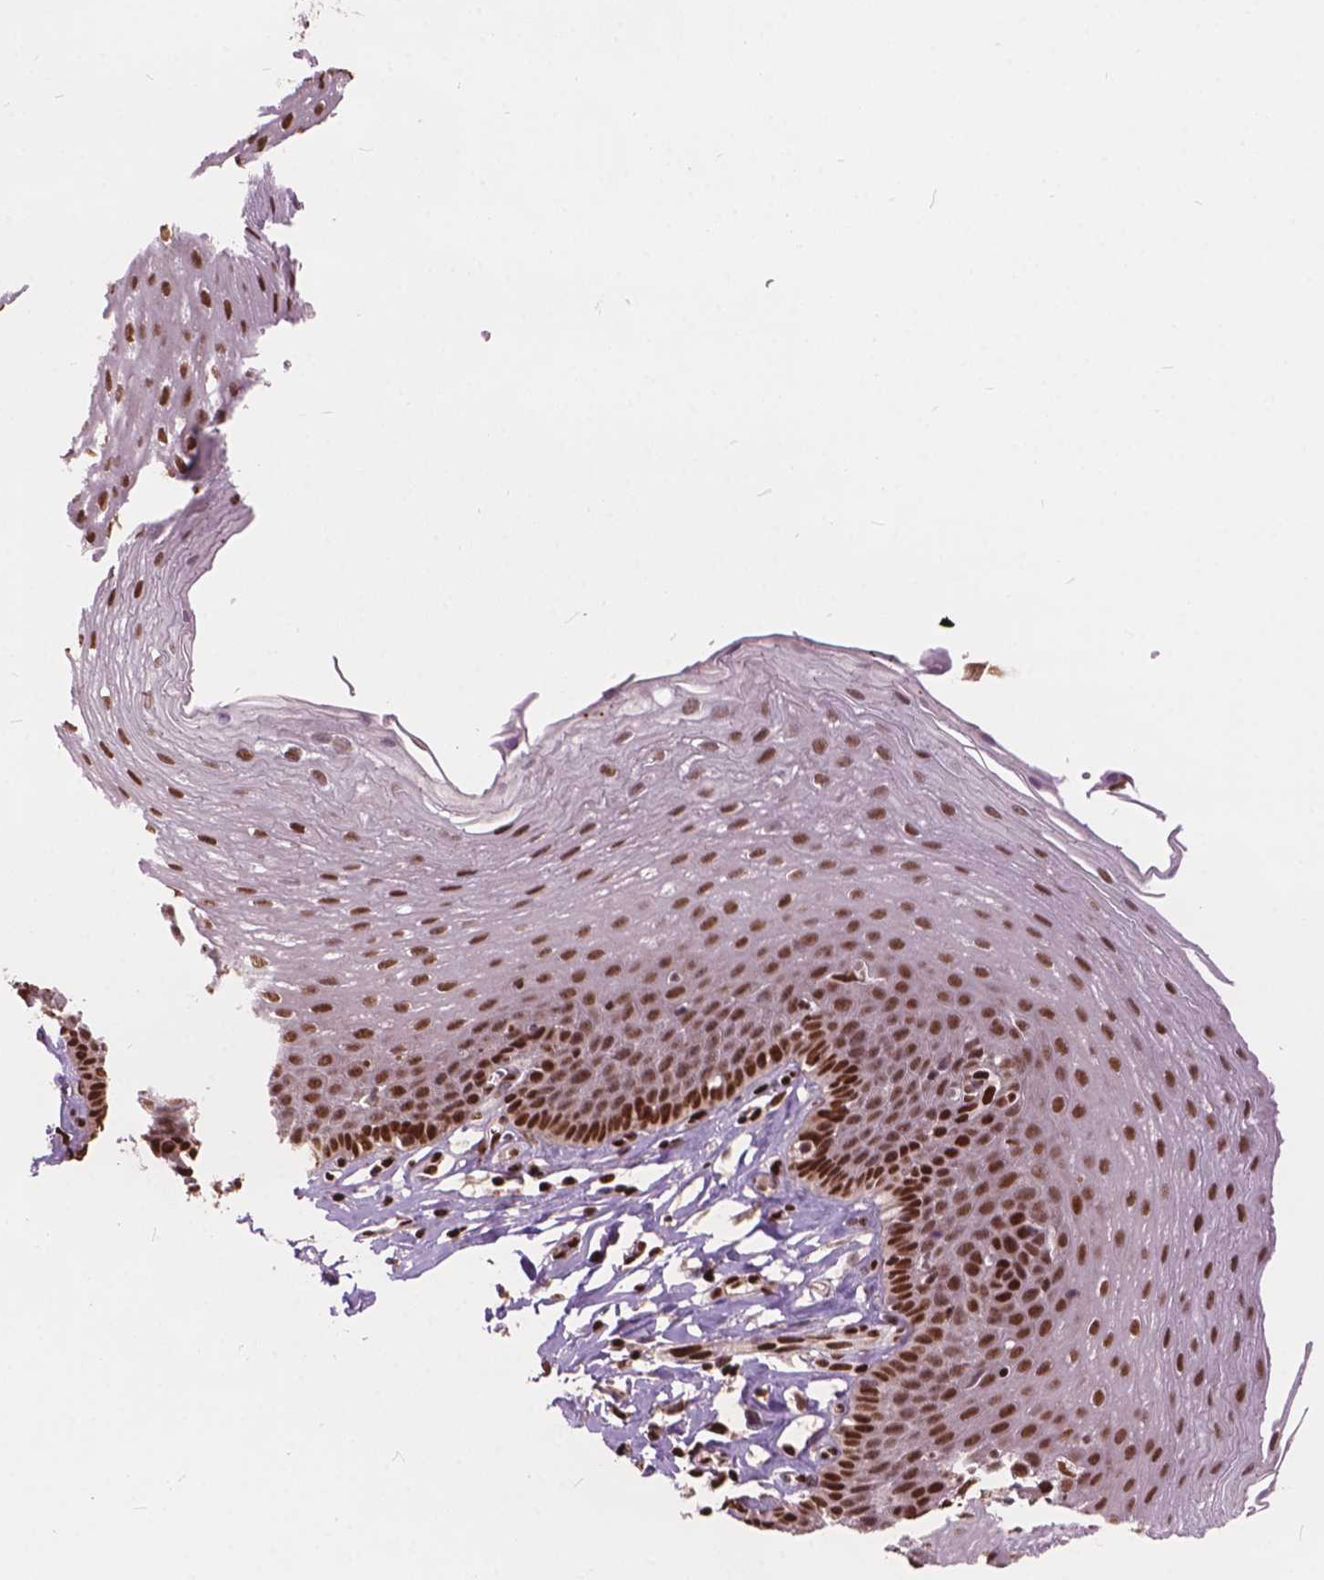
{"staining": {"intensity": "moderate", "quantity": ">75%", "location": "nuclear"}, "tissue": "esophagus", "cell_type": "Squamous epithelial cells", "image_type": "normal", "snomed": [{"axis": "morphology", "description": "Normal tissue, NOS"}, {"axis": "topography", "description": "Esophagus"}], "caption": "The histopathology image shows immunohistochemical staining of unremarkable esophagus. There is moderate nuclear positivity is appreciated in about >75% of squamous epithelial cells. The protein of interest is stained brown, and the nuclei are stained in blue (DAB (3,3'-diaminobenzidine) IHC with brightfield microscopy, high magnification).", "gene": "ANP32A", "patient": {"sex": "female", "age": 81}}